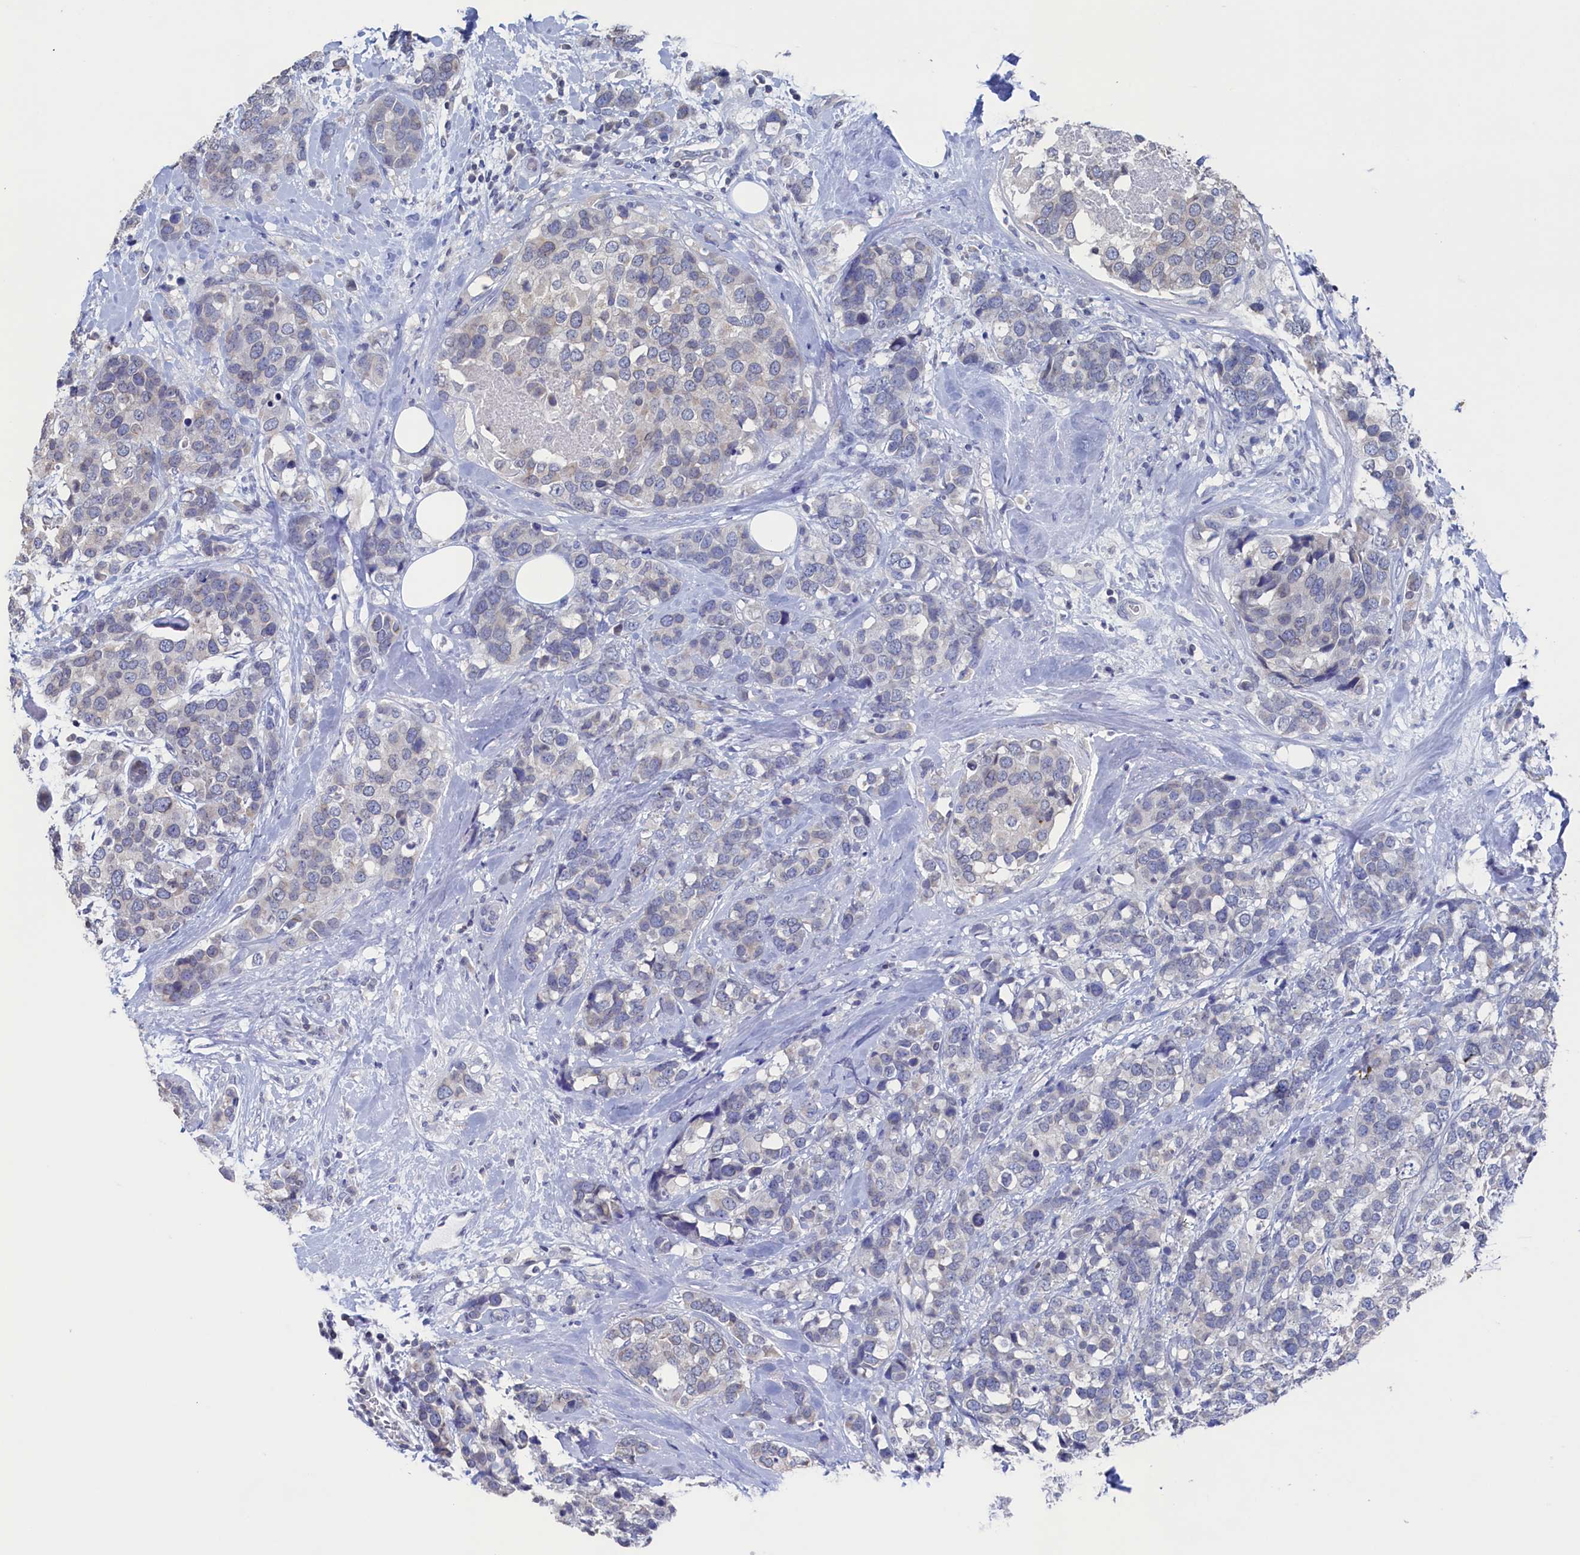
{"staining": {"intensity": "negative", "quantity": "none", "location": "none"}, "tissue": "breast cancer", "cell_type": "Tumor cells", "image_type": "cancer", "snomed": [{"axis": "morphology", "description": "Lobular carcinoma"}, {"axis": "topography", "description": "Breast"}], "caption": "Breast cancer (lobular carcinoma) stained for a protein using IHC exhibits no staining tumor cells.", "gene": "C11orf54", "patient": {"sex": "female", "age": 59}}